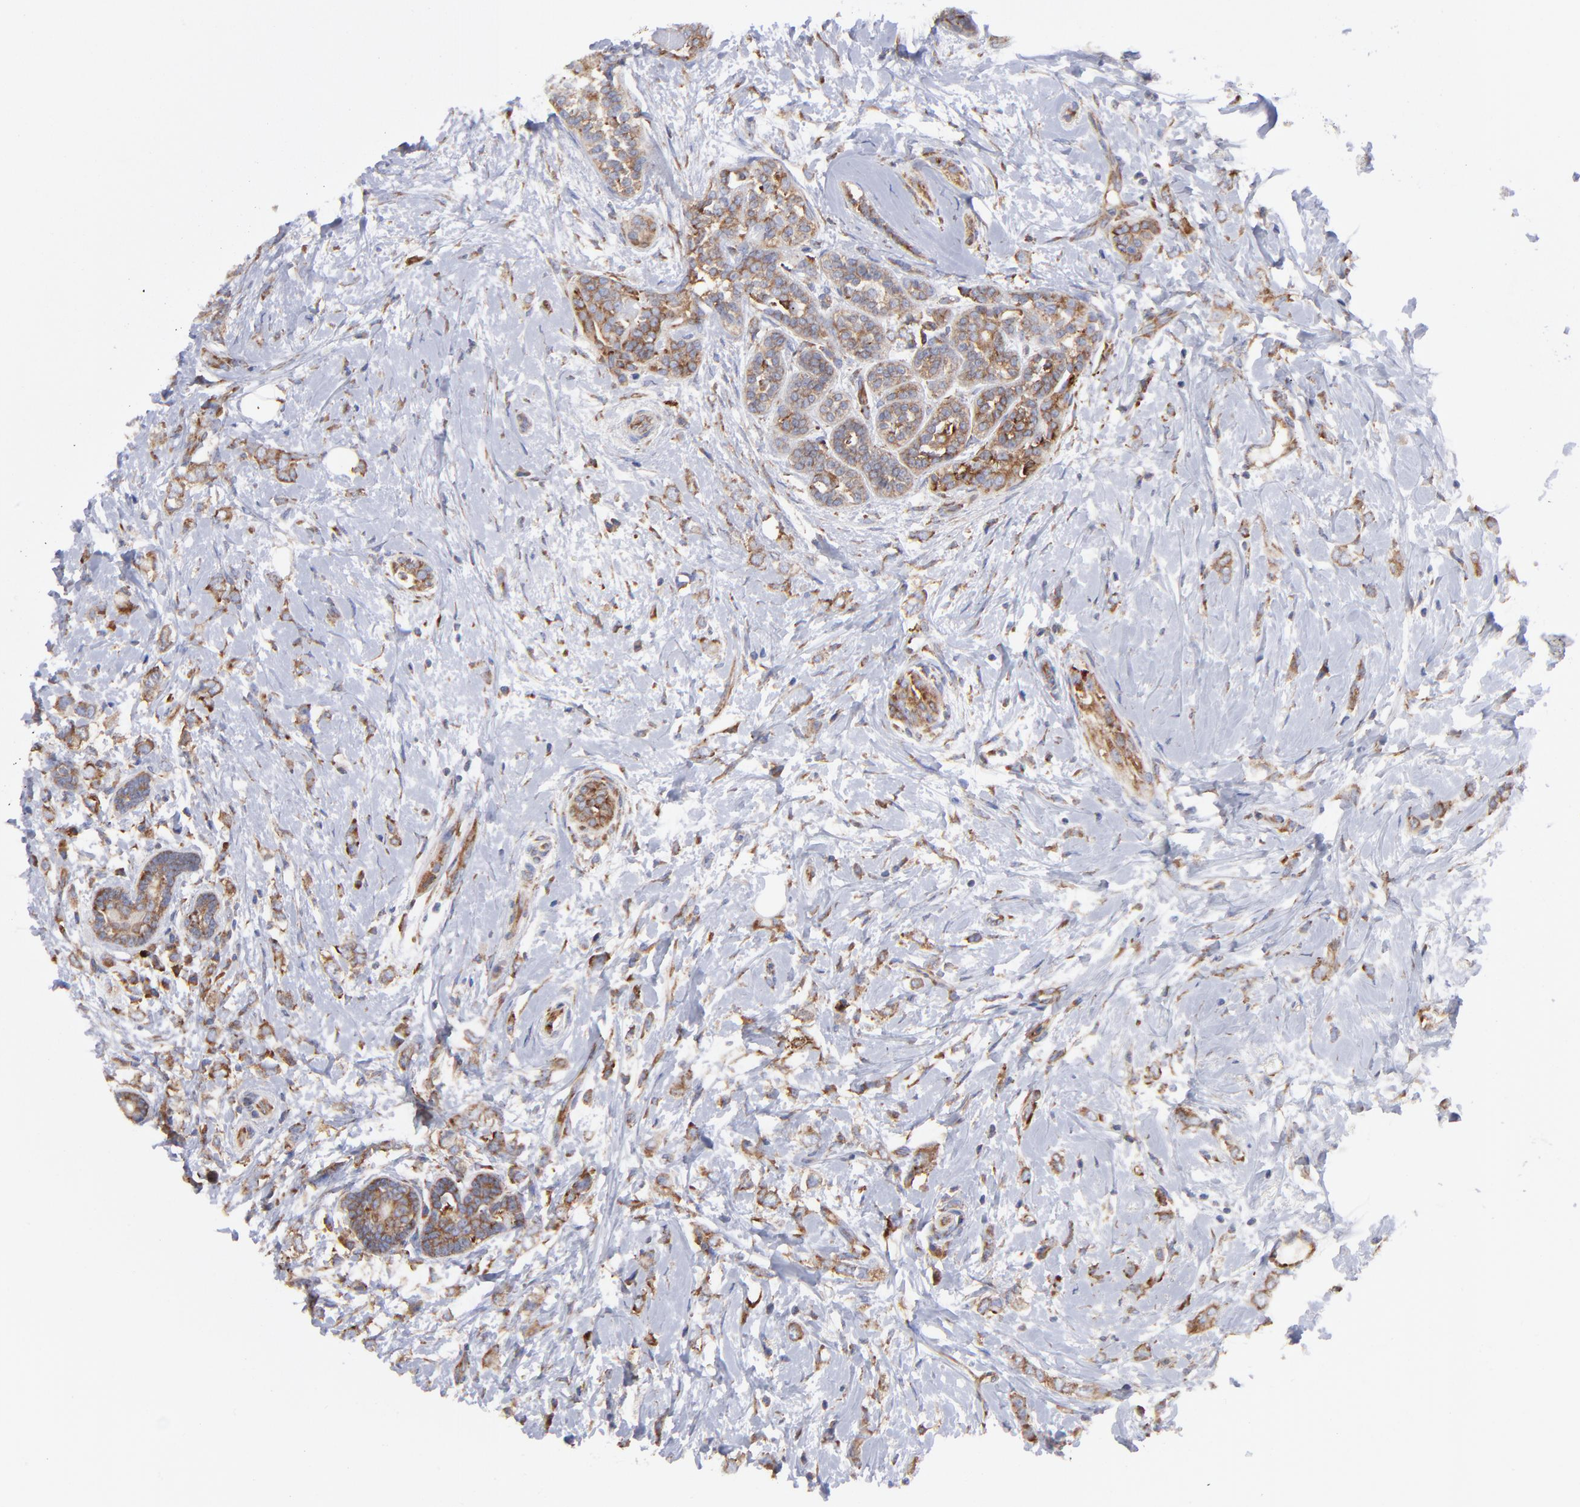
{"staining": {"intensity": "moderate", "quantity": ">75%", "location": "cytoplasmic/membranous"}, "tissue": "breast cancer", "cell_type": "Tumor cells", "image_type": "cancer", "snomed": [{"axis": "morphology", "description": "Normal tissue, NOS"}, {"axis": "morphology", "description": "Lobular carcinoma"}, {"axis": "topography", "description": "Breast"}], "caption": "A brown stain labels moderate cytoplasmic/membranous positivity of a protein in breast cancer (lobular carcinoma) tumor cells. (DAB (3,3'-diaminobenzidine) IHC with brightfield microscopy, high magnification).", "gene": "EIF2AK2", "patient": {"sex": "female", "age": 47}}